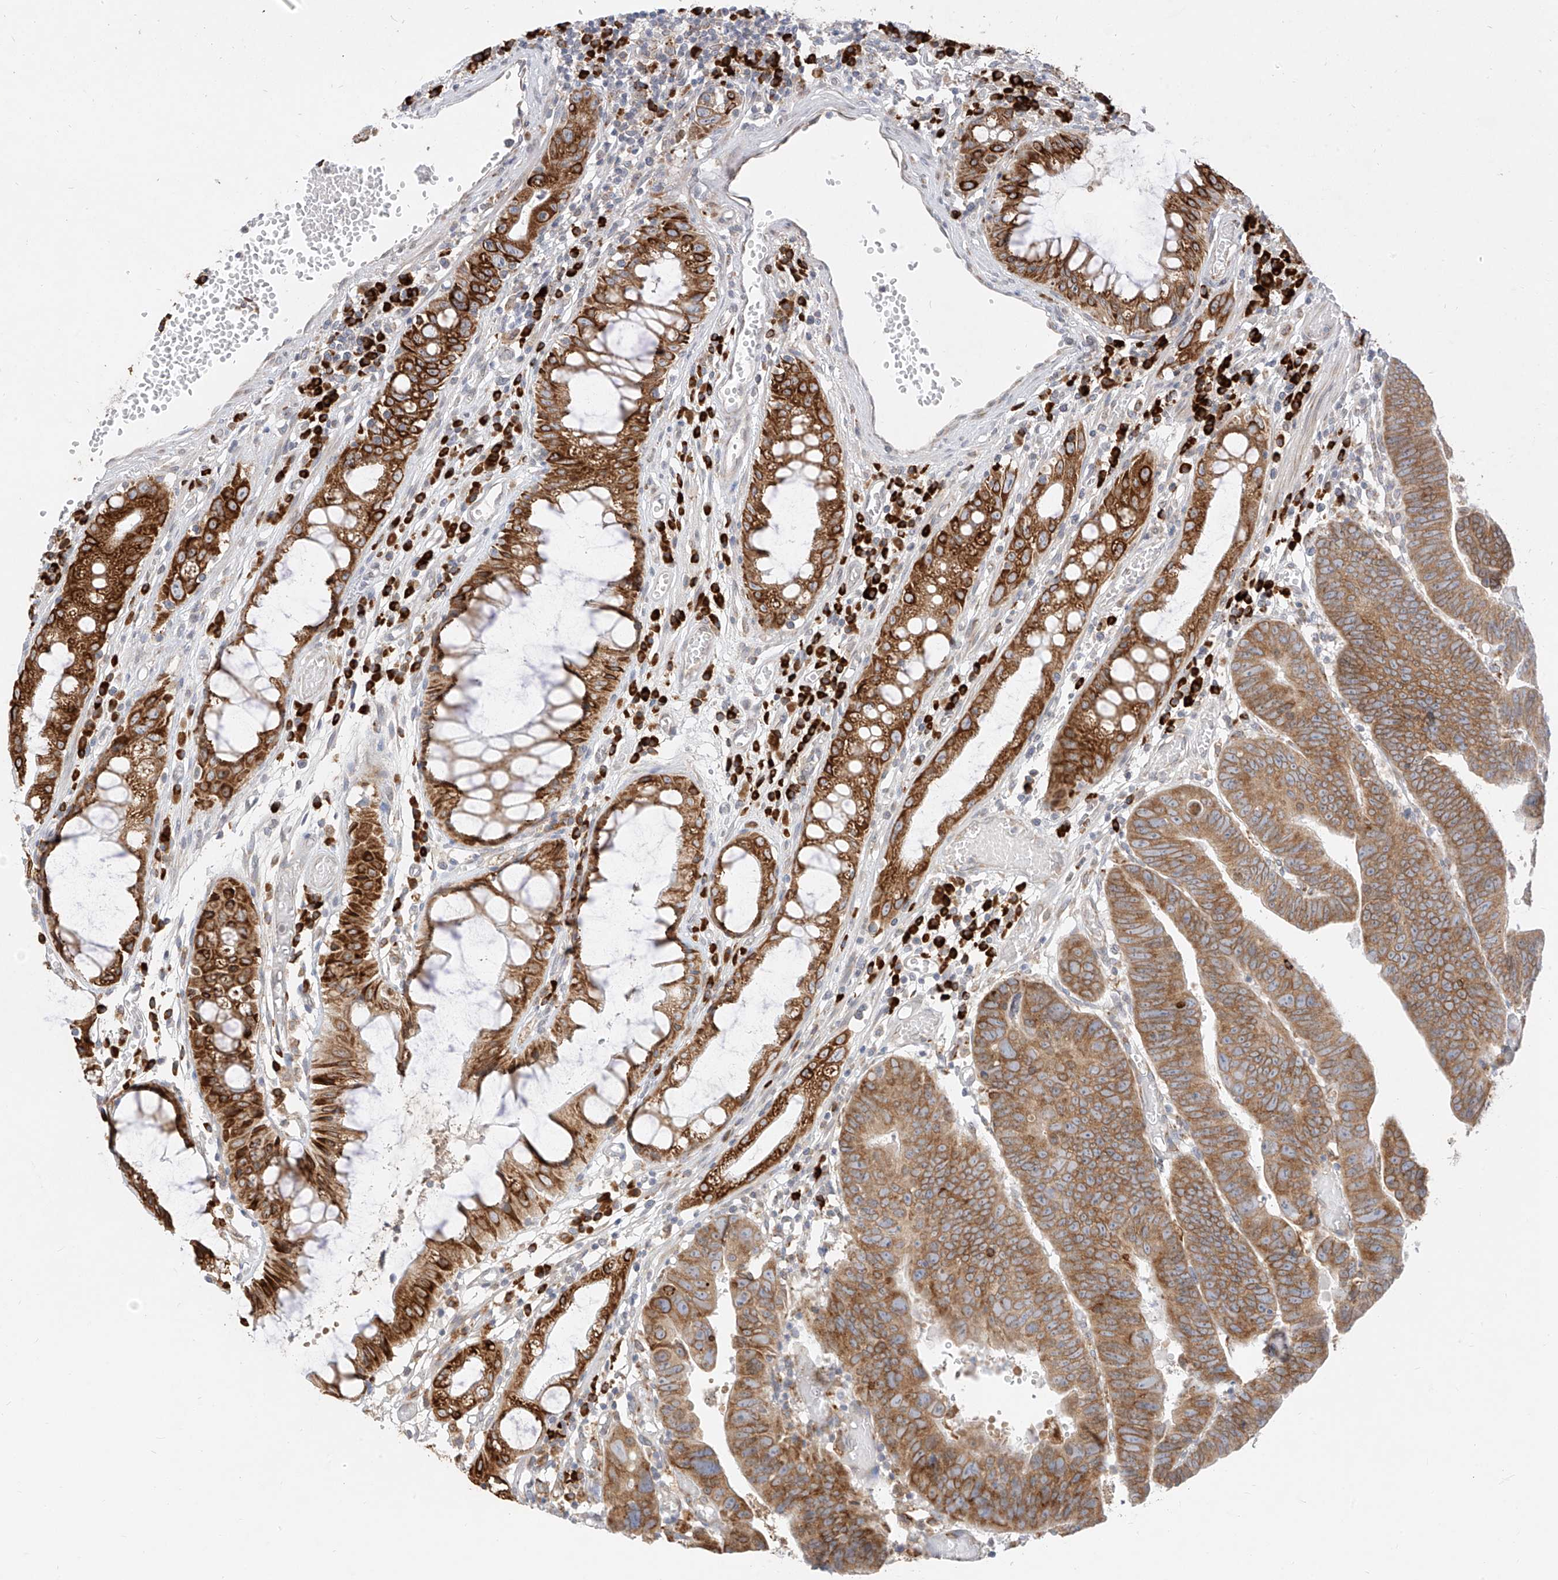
{"staining": {"intensity": "moderate", "quantity": ">75%", "location": "cytoplasmic/membranous"}, "tissue": "colorectal cancer", "cell_type": "Tumor cells", "image_type": "cancer", "snomed": [{"axis": "morphology", "description": "Adenocarcinoma, NOS"}, {"axis": "topography", "description": "Rectum"}], "caption": "High-power microscopy captured an immunohistochemistry (IHC) micrograph of colorectal cancer (adenocarcinoma), revealing moderate cytoplasmic/membranous staining in about >75% of tumor cells.", "gene": "STT3A", "patient": {"sex": "female", "age": 65}}